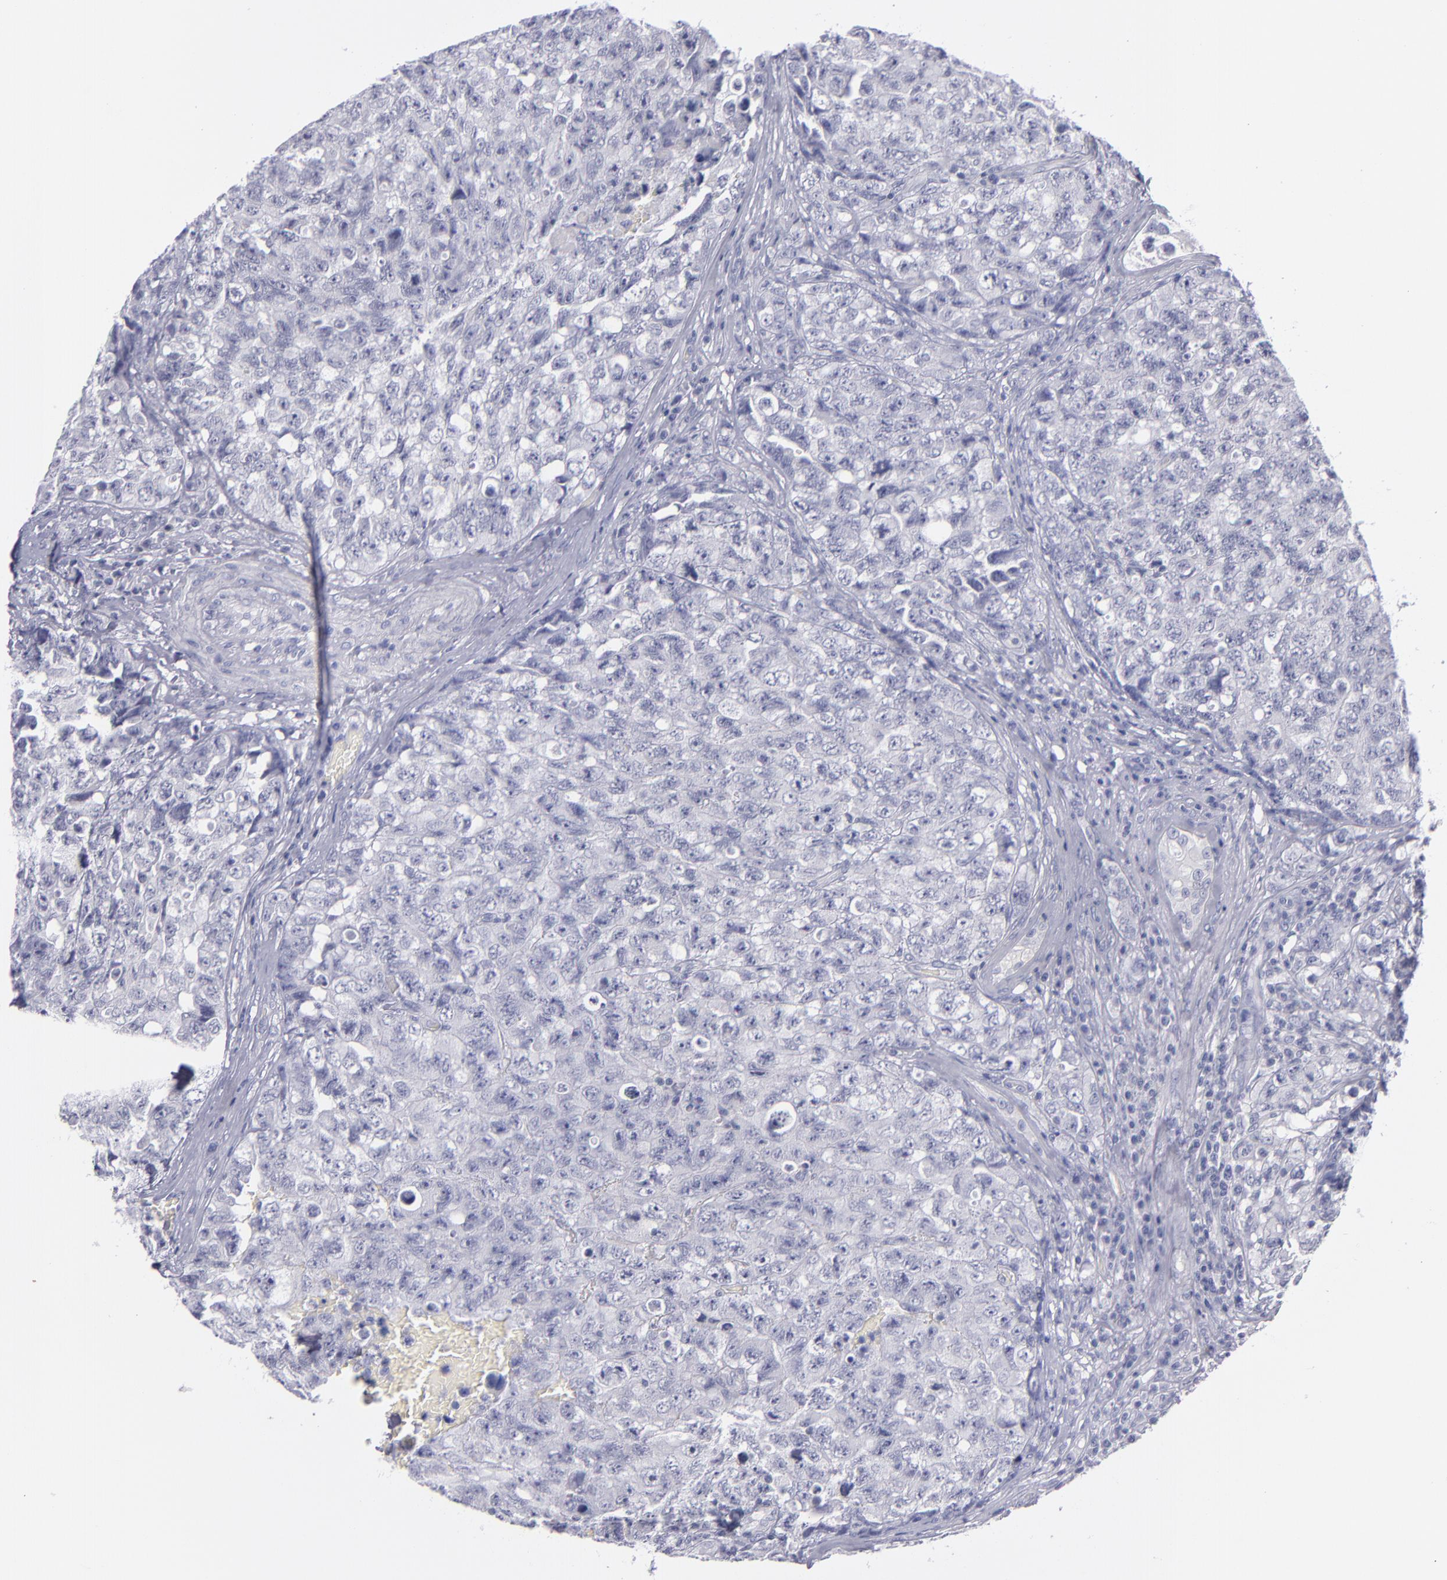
{"staining": {"intensity": "negative", "quantity": "none", "location": "none"}, "tissue": "testis cancer", "cell_type": "Tumor cells", "image_type": "cancer", "snomed": [{"axis": "morphology", "description": "Carcinoma, Embryonal, NOS"}, {"axis": "topography", "description": "Testis"}], "caption": "Immunohistochemical staining of human testis cancer (embryonal carcinoma) shows no significant positivity in tumor cells. Brightfield microscopy of IHC stained with DAB (3,3'-diaminobenzidine) (brown) and hematoxylin (blue), captured at high magnification.", "gene": "ITGB4", "patient": {"sex": "male", "age": 31}}